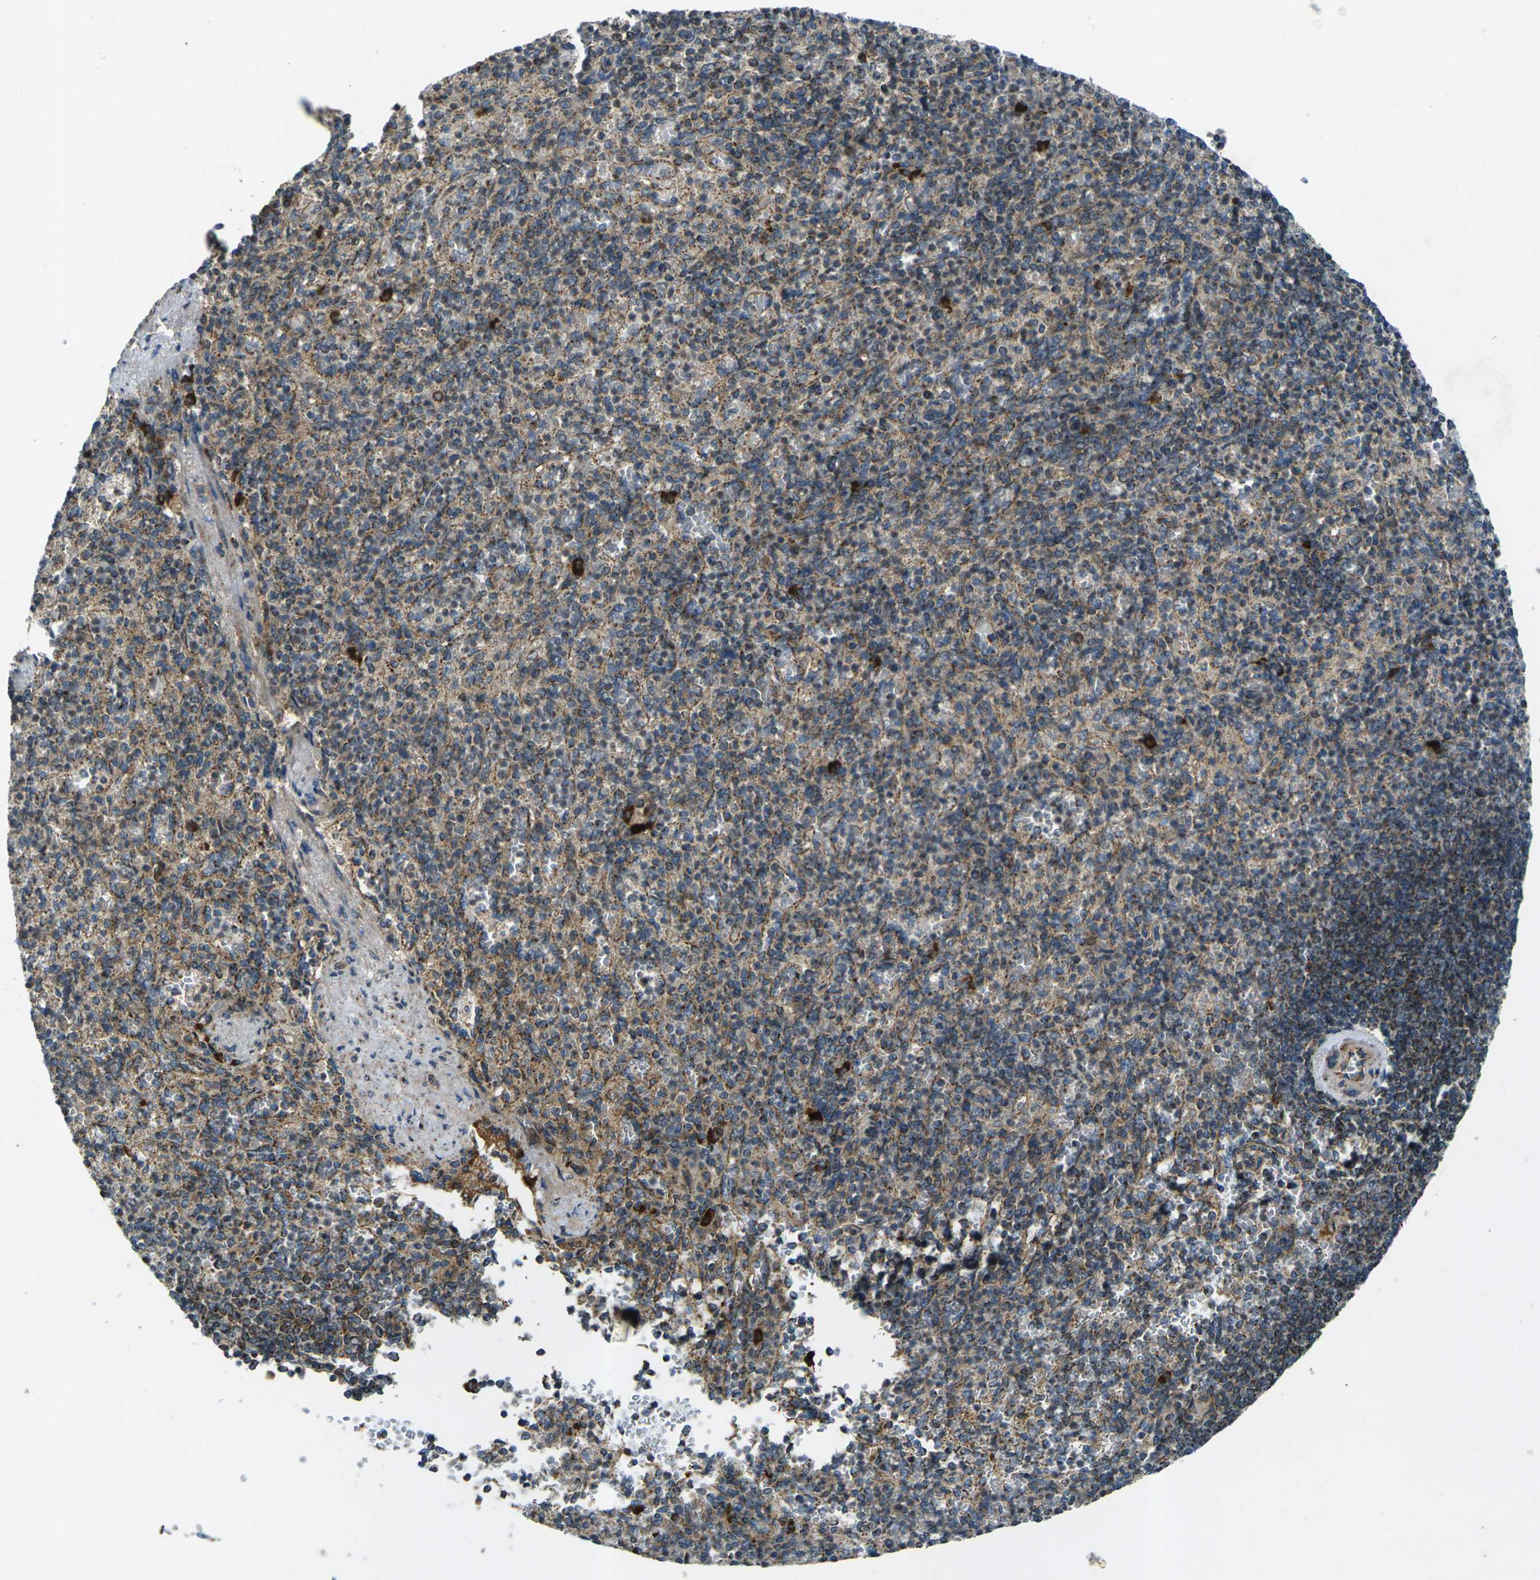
{"staining": {"intensity": "moderate", "quantity": ">75%", "location": "cytoplasmic/membranous"}, "tissue": "spleen", "cell_type": "Cells in red pulp", "image_type": "normal", "snomed": [{"axis": "morphology", "description": "Normal tissue, NOS"}, {"axis": "topography", "description": "Spleen"}], "caption": "Benign spleen was stained to show a protein in brown. There is medium levels of moderate cytoplasmic/membranous positivity in approximately >75% of cells in red pulp. The staining was performed using DAB, with brown indicating positive protein expression. Nuclei are stained blue with hematoxylin.", "gene": "IGF1R", "patient": {"sex": "female", "age": 74}}